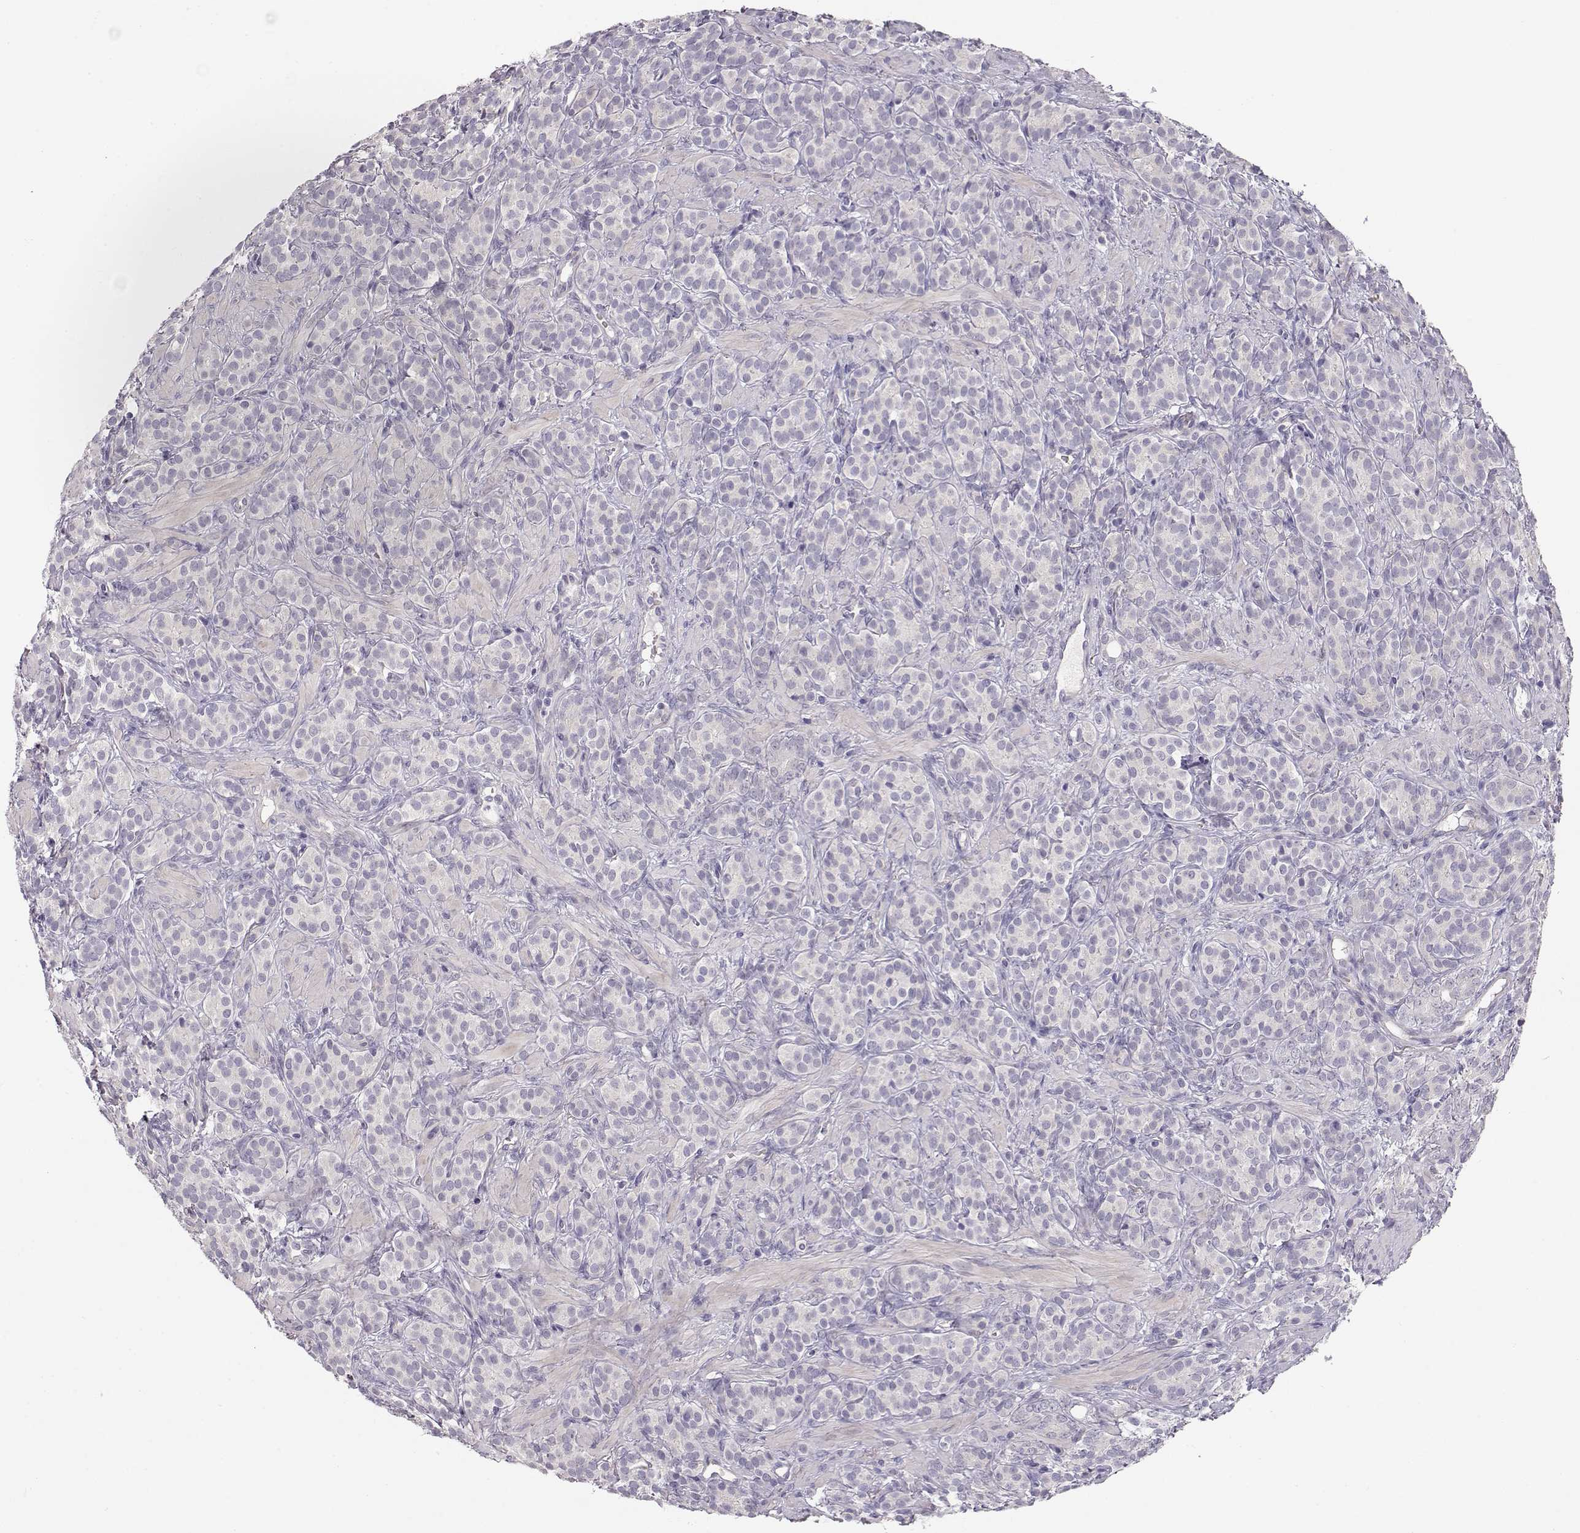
{"staining": {"intensity": "negative", "quantity": "none", "location": "none"}, "tissue": "prostate cancer", "cell_type": "Tumor cells", "image_type": "cancer", "snomed": [{"axis": "morphology", "description": "Adenocarcinoma, High grade"}, {"axis": "topography", "description": "Prostate"}], "caption": "This is an immunohistochemistry micrograph of human prostate cancer. There is no positivity in tumor cells.", "gene": "TTC26", "patient": {"sex": "male", "age": 84}}